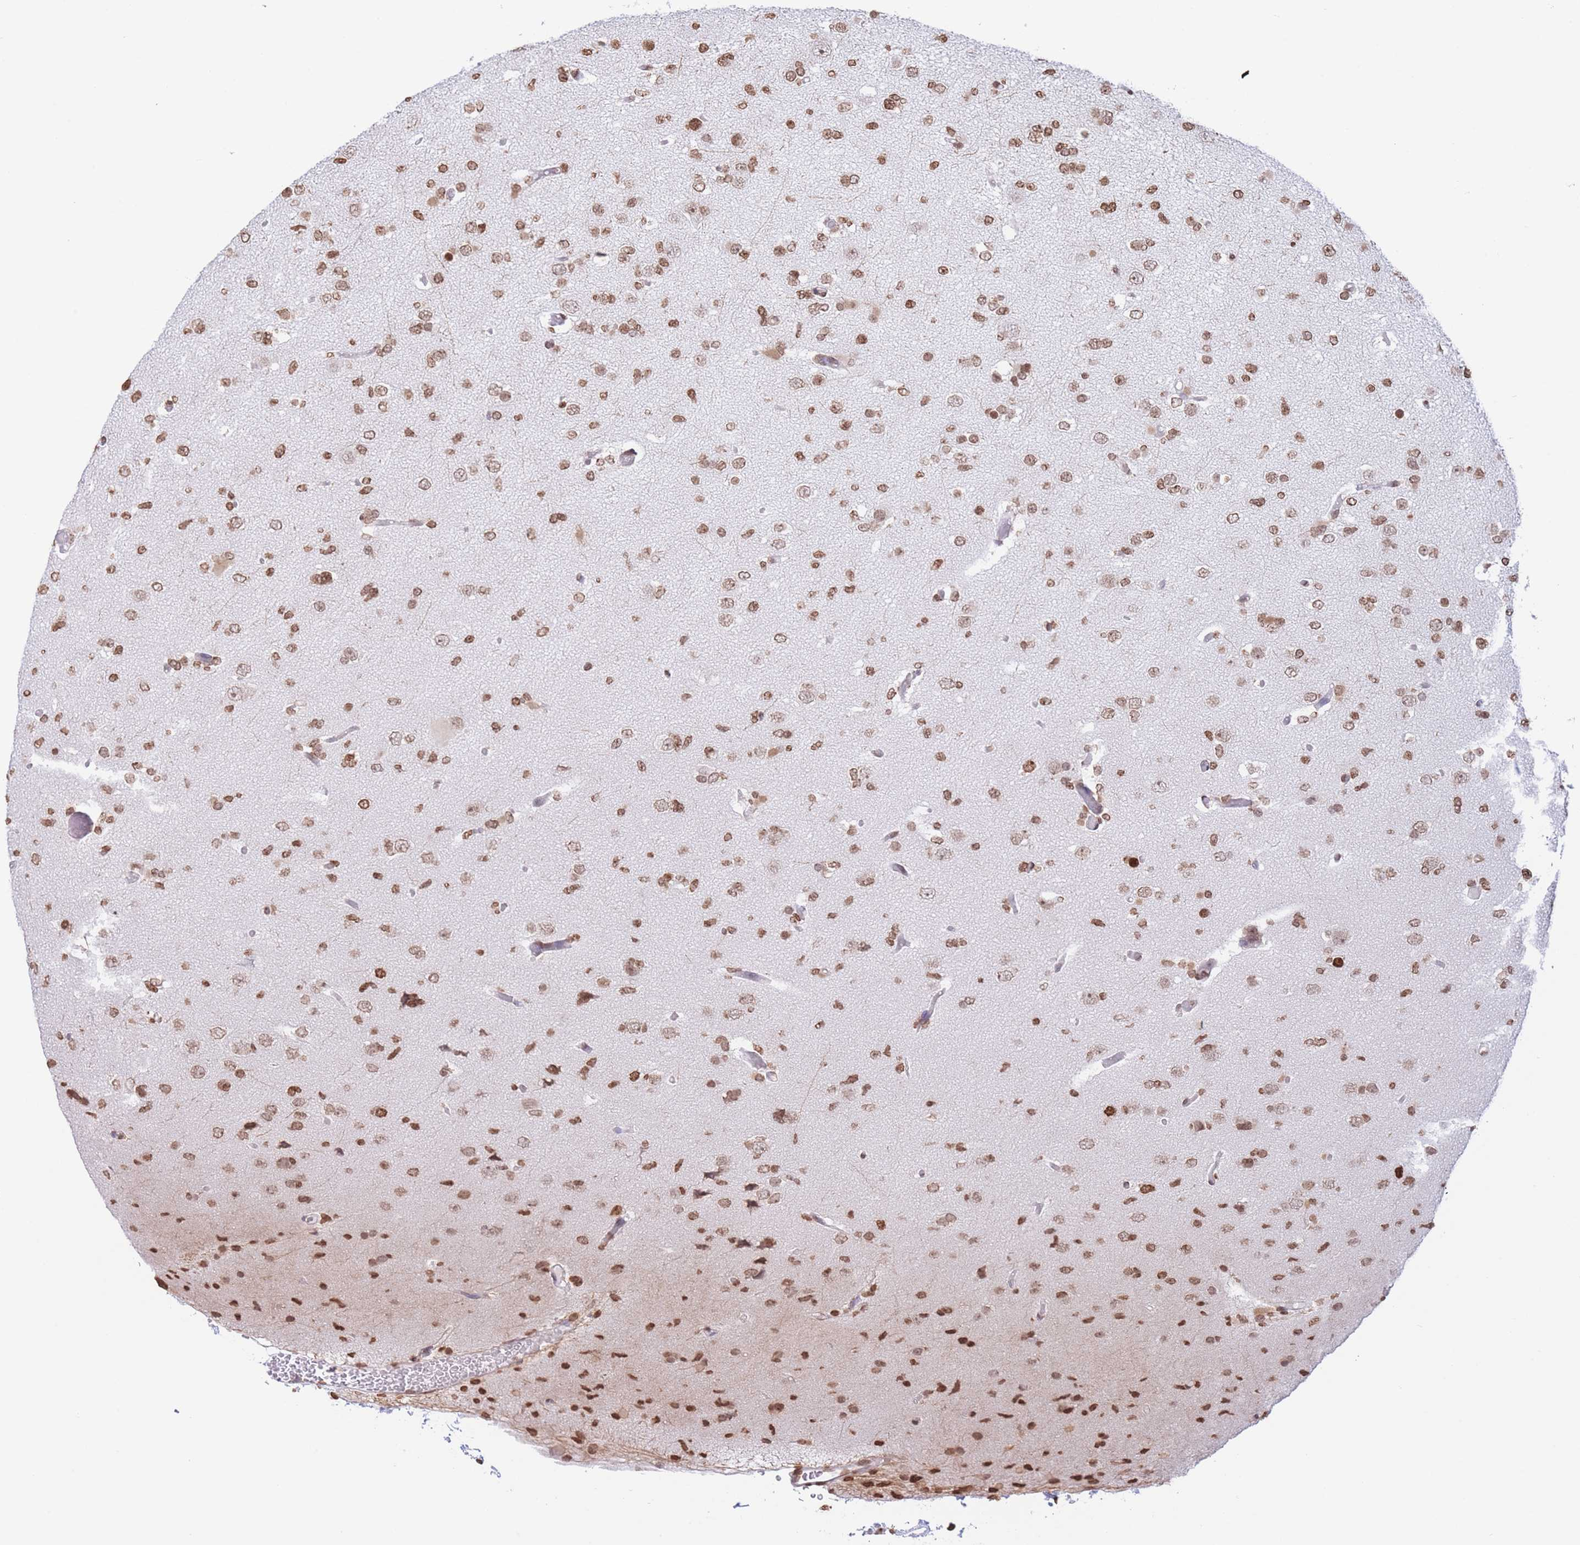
{"staining": {"intensity": "moderate", "quantity": ">75%", "location": "nuclear"}, "tissue": "glioma", "cell_type": "Tumor cells", "image_type": "cancer", "snomed": [{"axis": "morphology", "description": "Glioma, malignant, Low grade"}, {"axis": "topography", "description": "Brain"}], "caption": "Approximately >75% of tumor cells in human glioma display moderate nuclear protein positivity as visualized by brown immunohistochemical staining.", "gene": "H2BC11", "patient": {"sex": "female", "age": 22}}